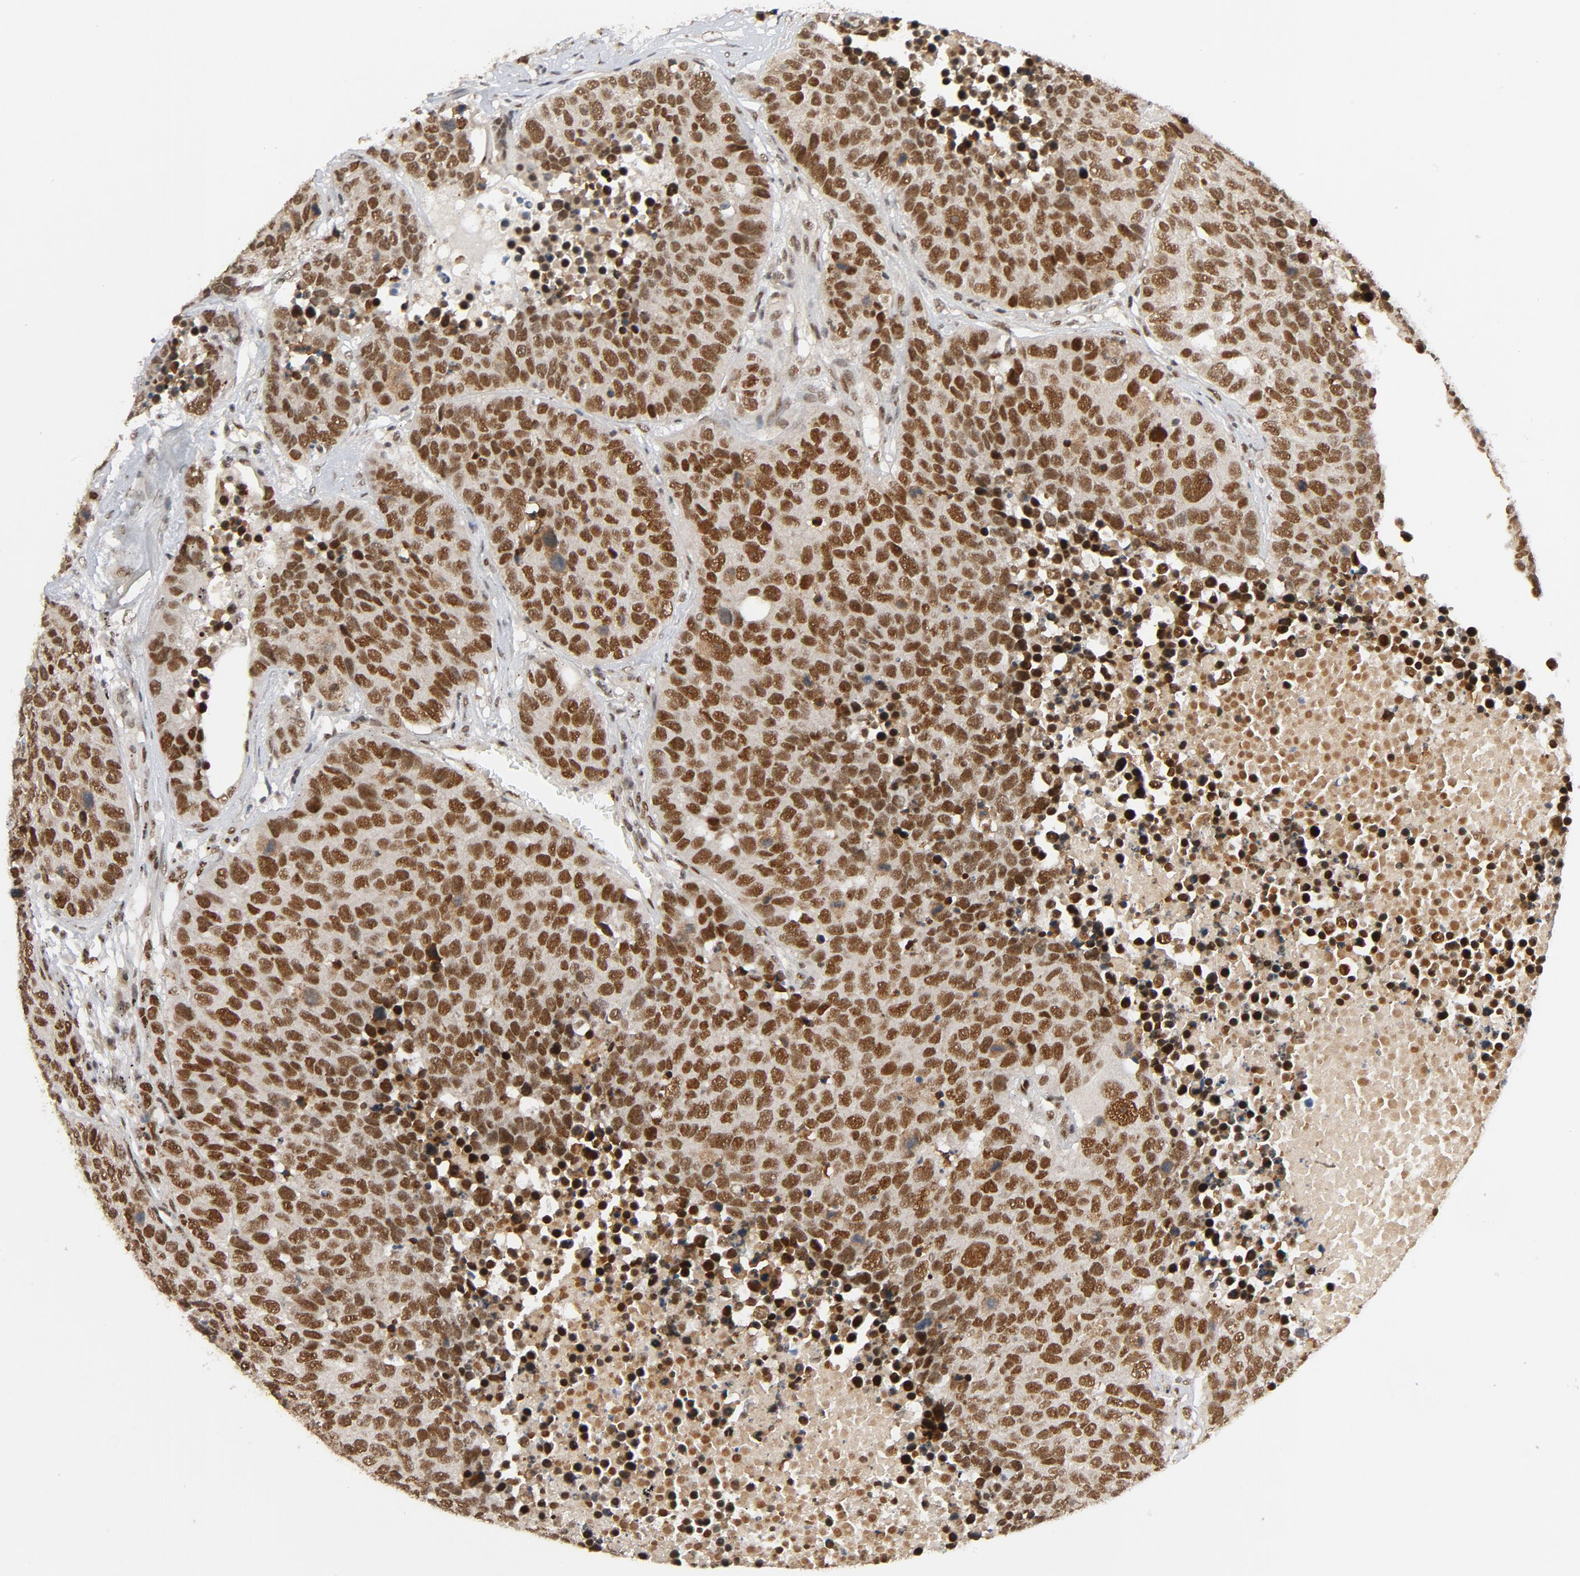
{"staining": {"intensity": "strong", "quantity": ">75%", "location": "nuclear"}, "tissue": "carcinoid", "cell_type": "Tumor cells", "image_type": "cancer", "snomed": [{"axis": "morphology", "description": "Carcinoid, malignant, NOS"}, {"axis": "topography", "description": "Lung"}], "caption": "Protein expression analysis of carcinoid (malignant) reveals strong nuclear staining in about >75% of tumor cells. (DAB (3,3'-diaminobenzidine) = brown stain, brightfield microscopy at high magnification).", "gene": "SMARCD1", "patient": {"sex": "male", "age": 60}}